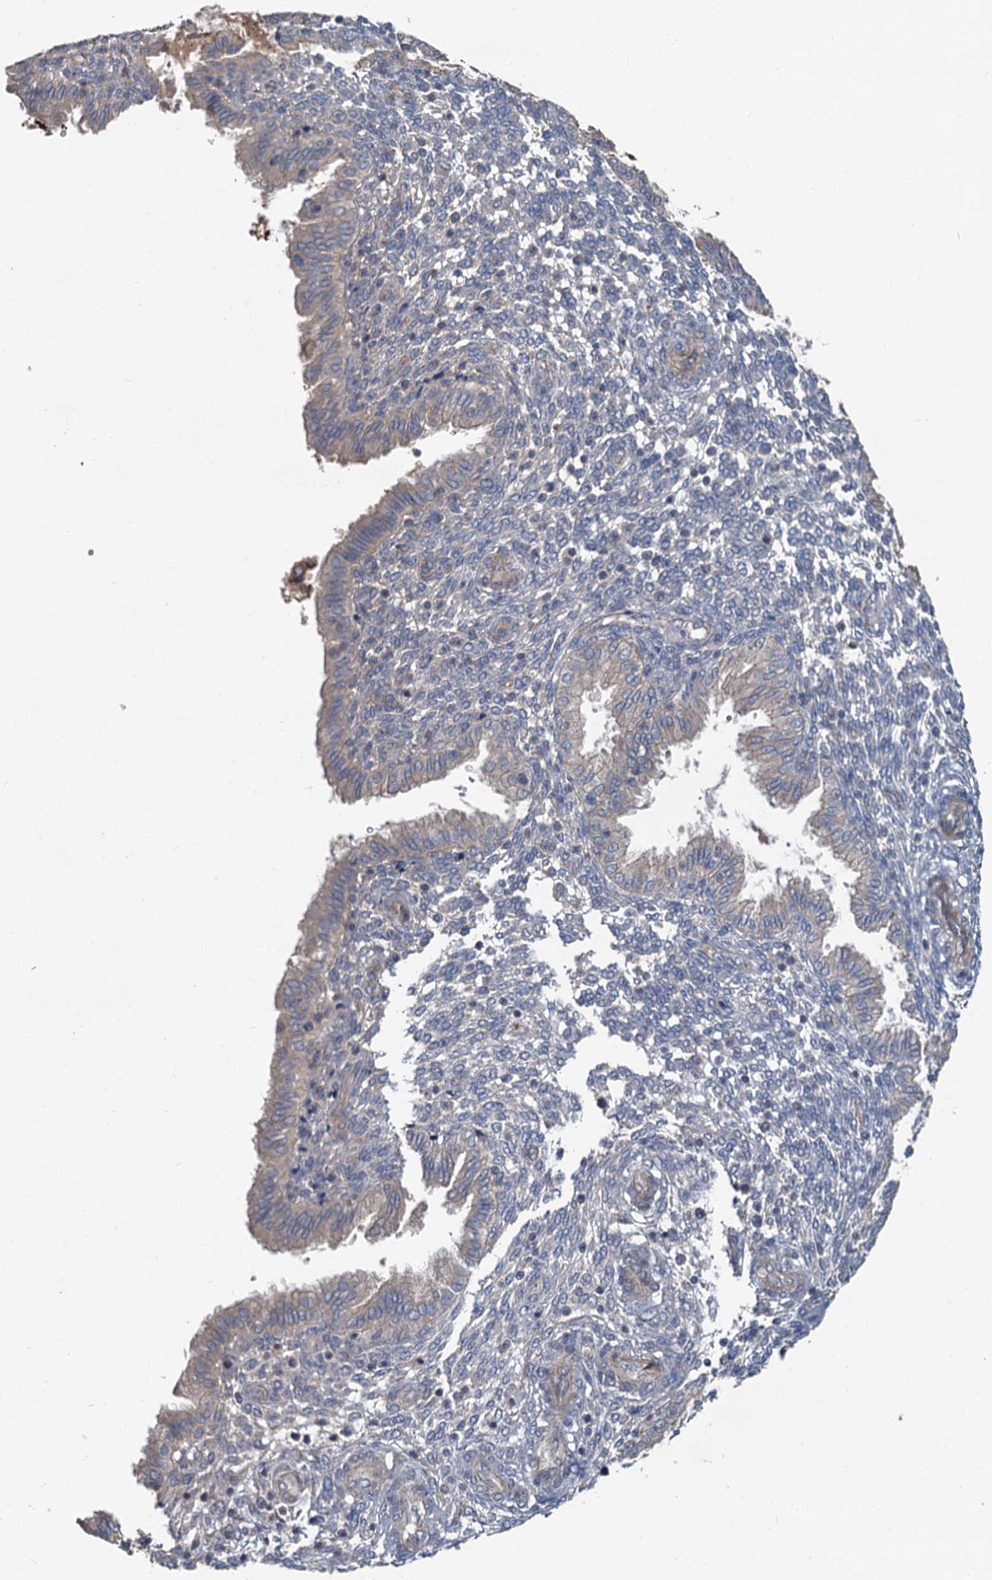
{"staining": {"intensity": "negative", "quantity": "none", "location": "none"}, "tissue": "endometrium", "cell_type": "Cells in endometrial stroma", "image_type": "normal", "snomed": [{"axis": "morphology", "description": "Normal tissue, NOS"}, {"axis": "topography", "description": "Endometrium"}], "caption": "Immunohistochemistry histopathology image of benign human endometrium stained for a protein (brown), which exhibits no positivity in cells in endometrial stroma. (Stains: DAB (3,3'-diaminobenzidine) immunohistochemistry with hematoxylin counter stain, Microscopy: brightfield microscopy at high magnification).", "gene": "ZNF324", "patient": {"sex": "female", "age": 33}}